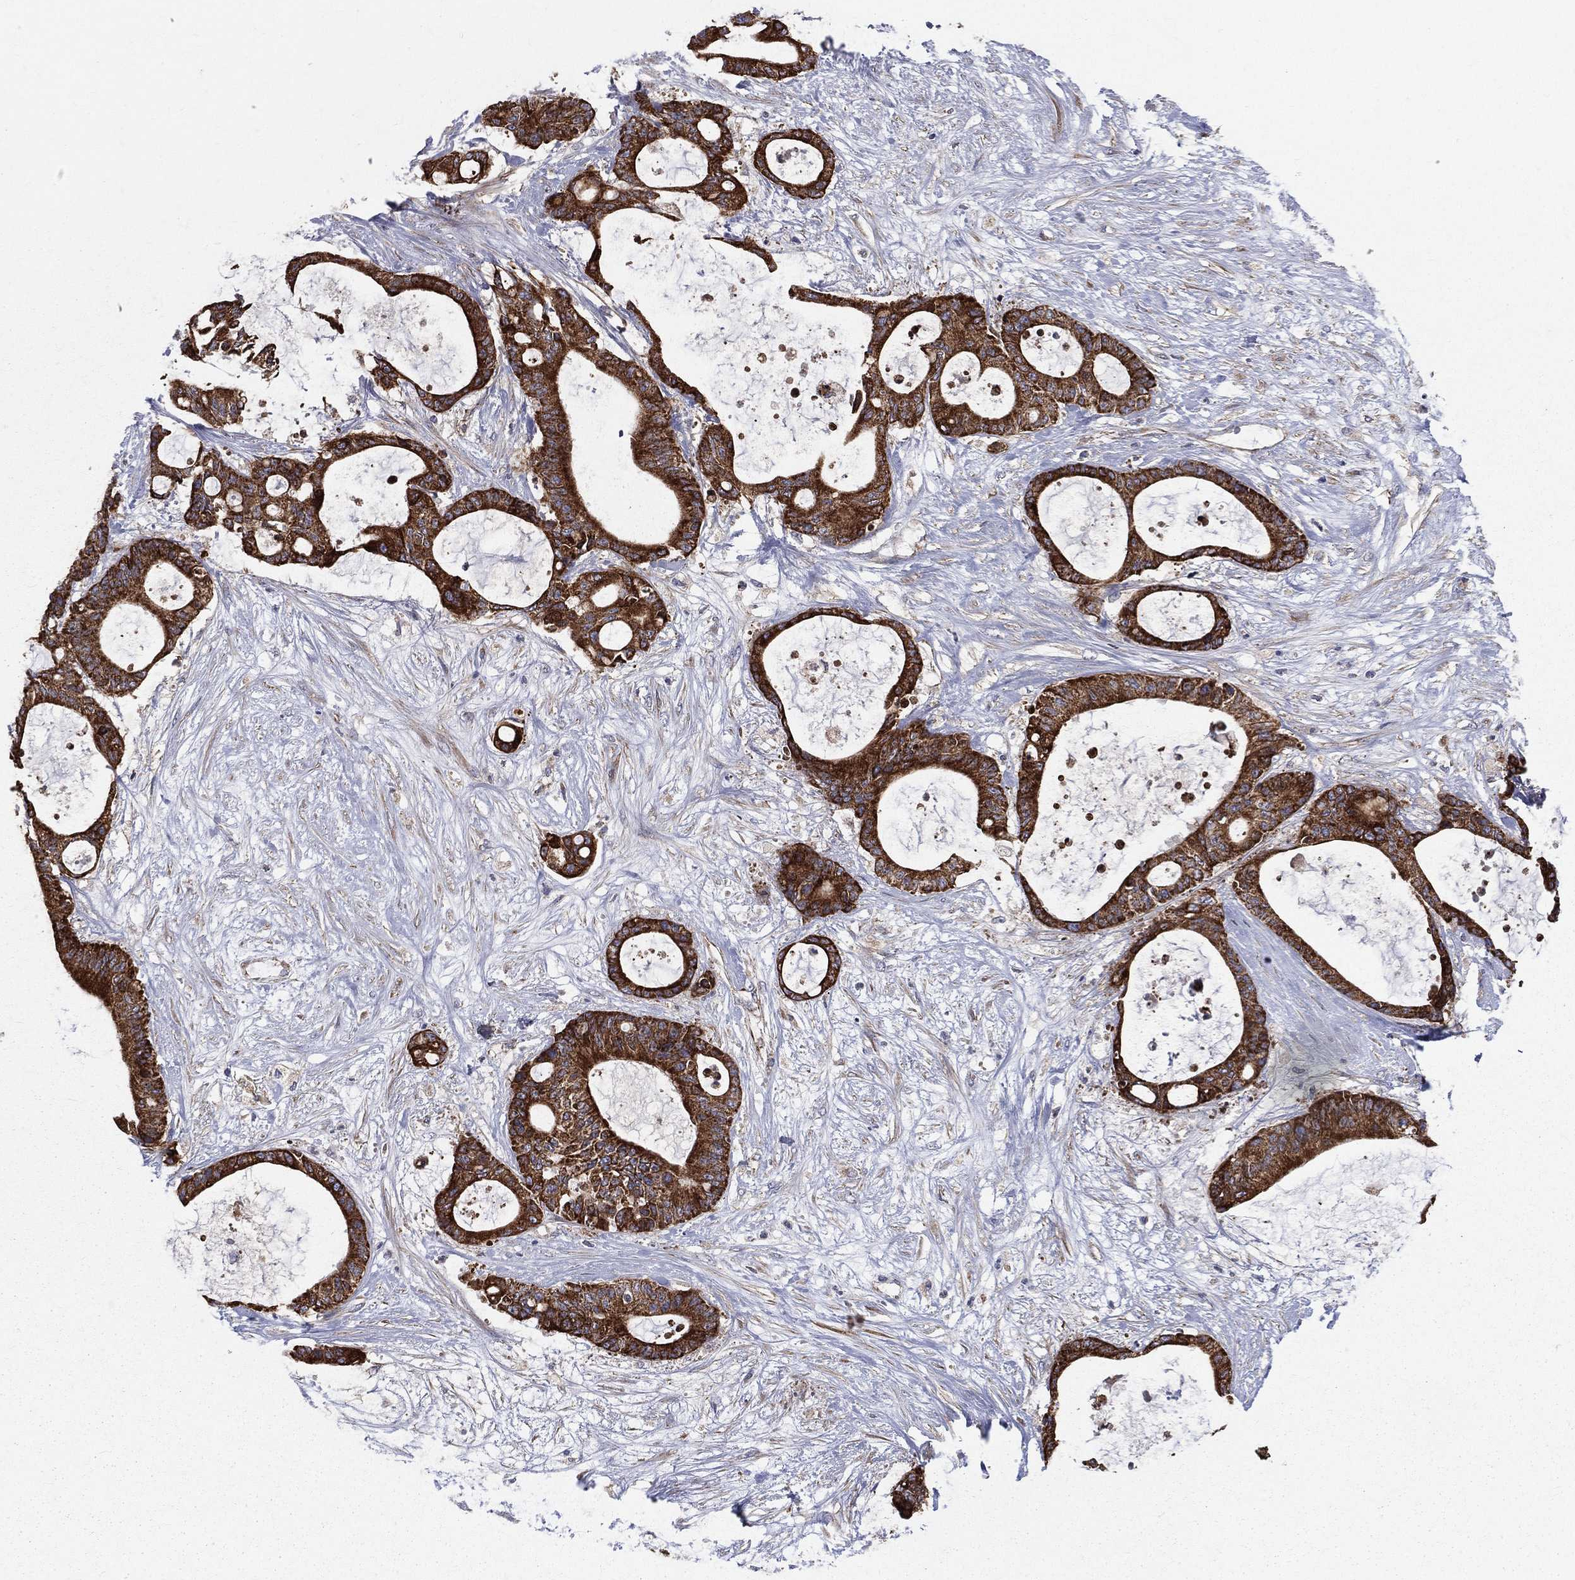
{"staining": {"intensity": "strong", "quantity": ">75%", "location": "cytoplasmic/membranous"}, "tissue": "liver cancer", "cell_type": "Tumor cells", "image_type": "cancer", "snomed": [{"axis": "morphology", "description": "Normal tissue, NOS"}, {"axis": "morphology", "description": "Cholangiocarcinoma"}, {"axis": "topography", "description": "Liver"}, {"axis": "topography", "description": "Peripheral nerve tissue"}], "caption": "DAB immunohistochemical staining of liver cholangiocarcinoma demonstrates strong cytoplasmic/membranous protein staining in approximately >75% of tumor cells. The staining was performed using DAB (3,3'-diaminobenzidine) to visualize the protein expression in brown, while the nuclei were stained in blue with hematoxylin (Magnification: 20x).", "gene": "MIX23", "patient": {"sex": "female", "age": 73}}